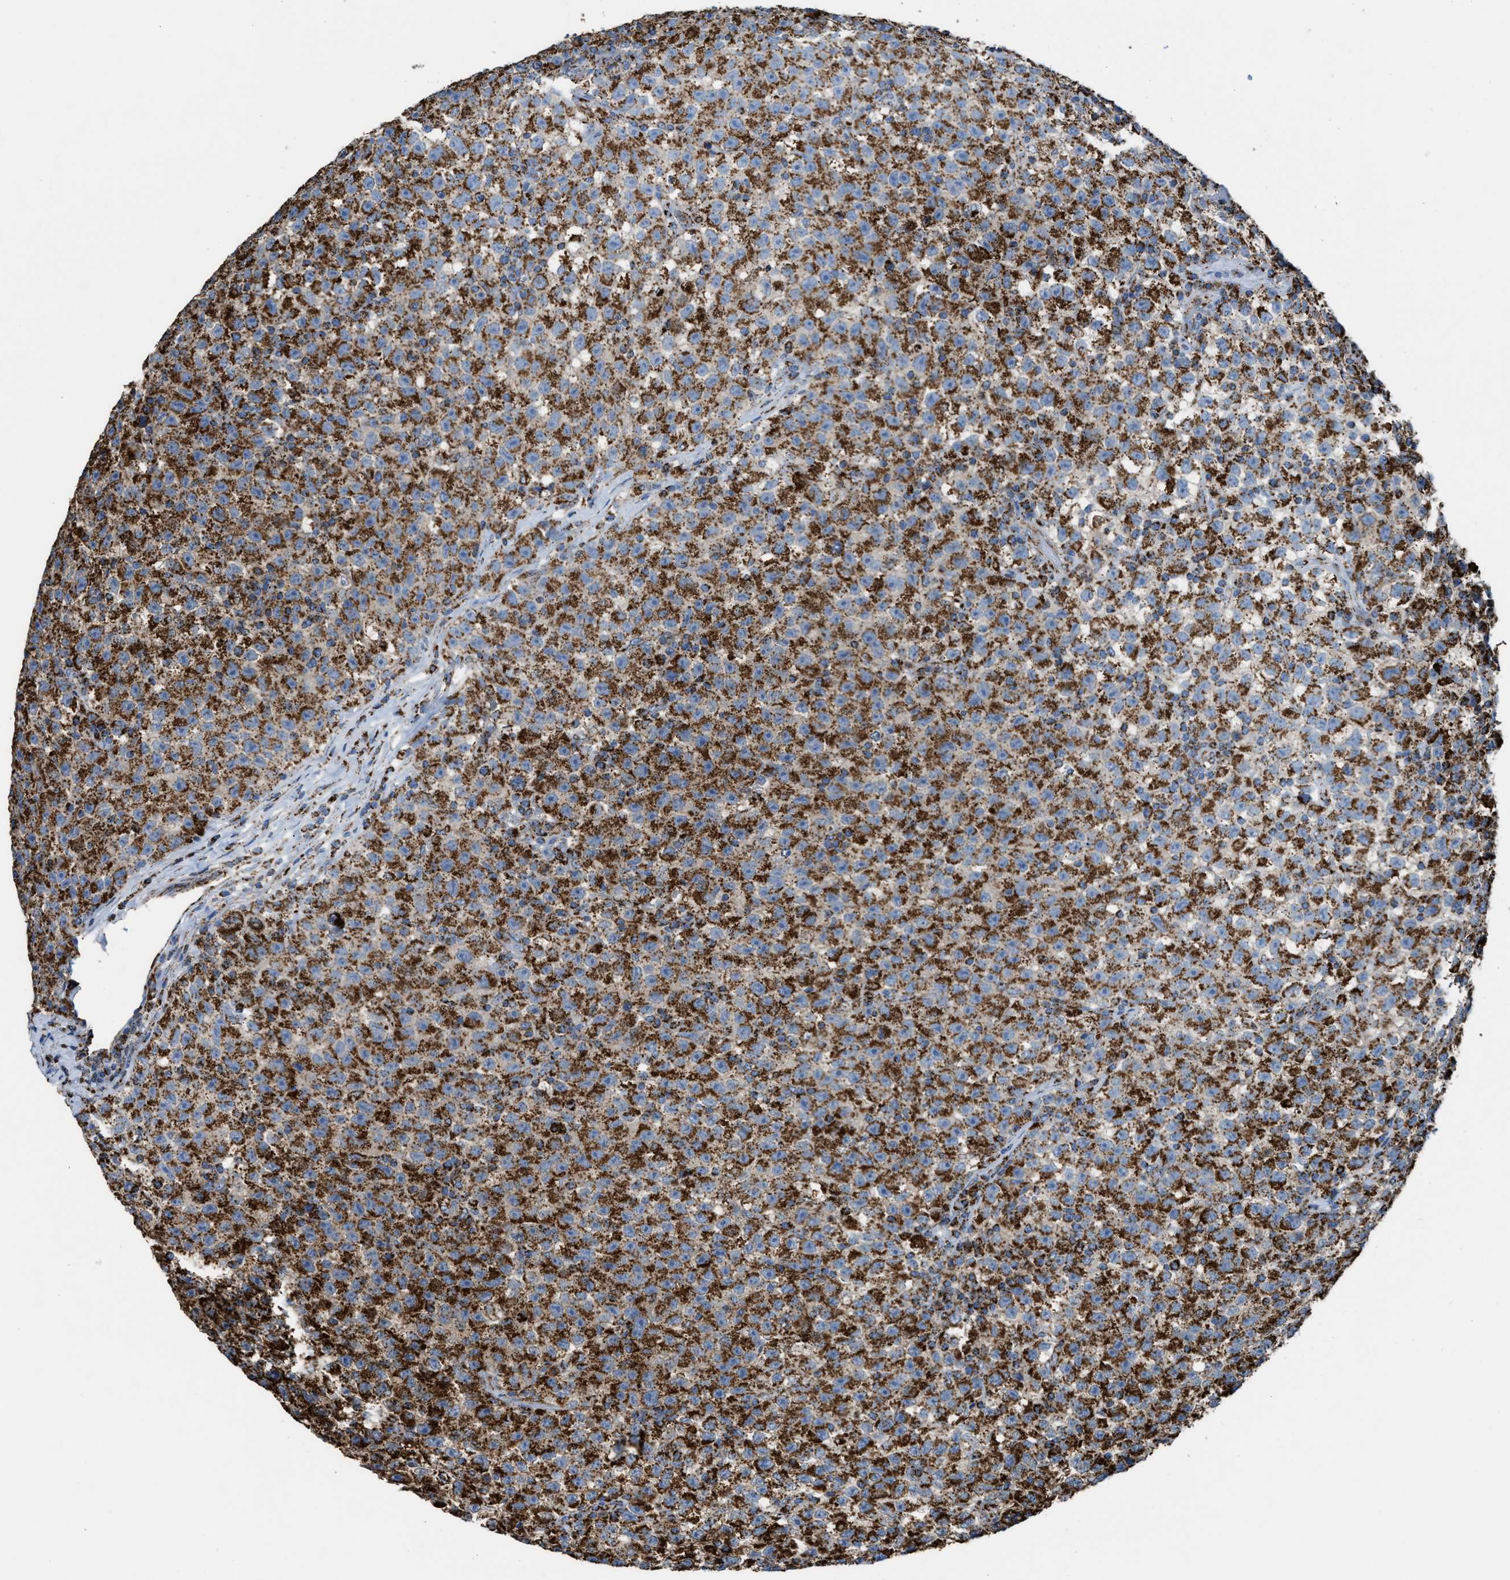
{"staining": {"intensity": "strong", "quantity": ">75%", "location": "cytoplasmic/membranous"}, "tissue": "testis cancer", "cell_type": "Tumor cells", "image_type": "cancer", "snomed": [{"axis": "morphology", "description": "Seminoma, NOS"}, {"axis": "topography", "description": "Testis"}], "caption": "Human seminoma (testis) stained with a brown dye demonstrates strong cytoplasmic/membranous positive positivity in approximately >75% of tumor cells.", "gene": "ECHS1", "patient": {"sex": "male", "age": 22}}